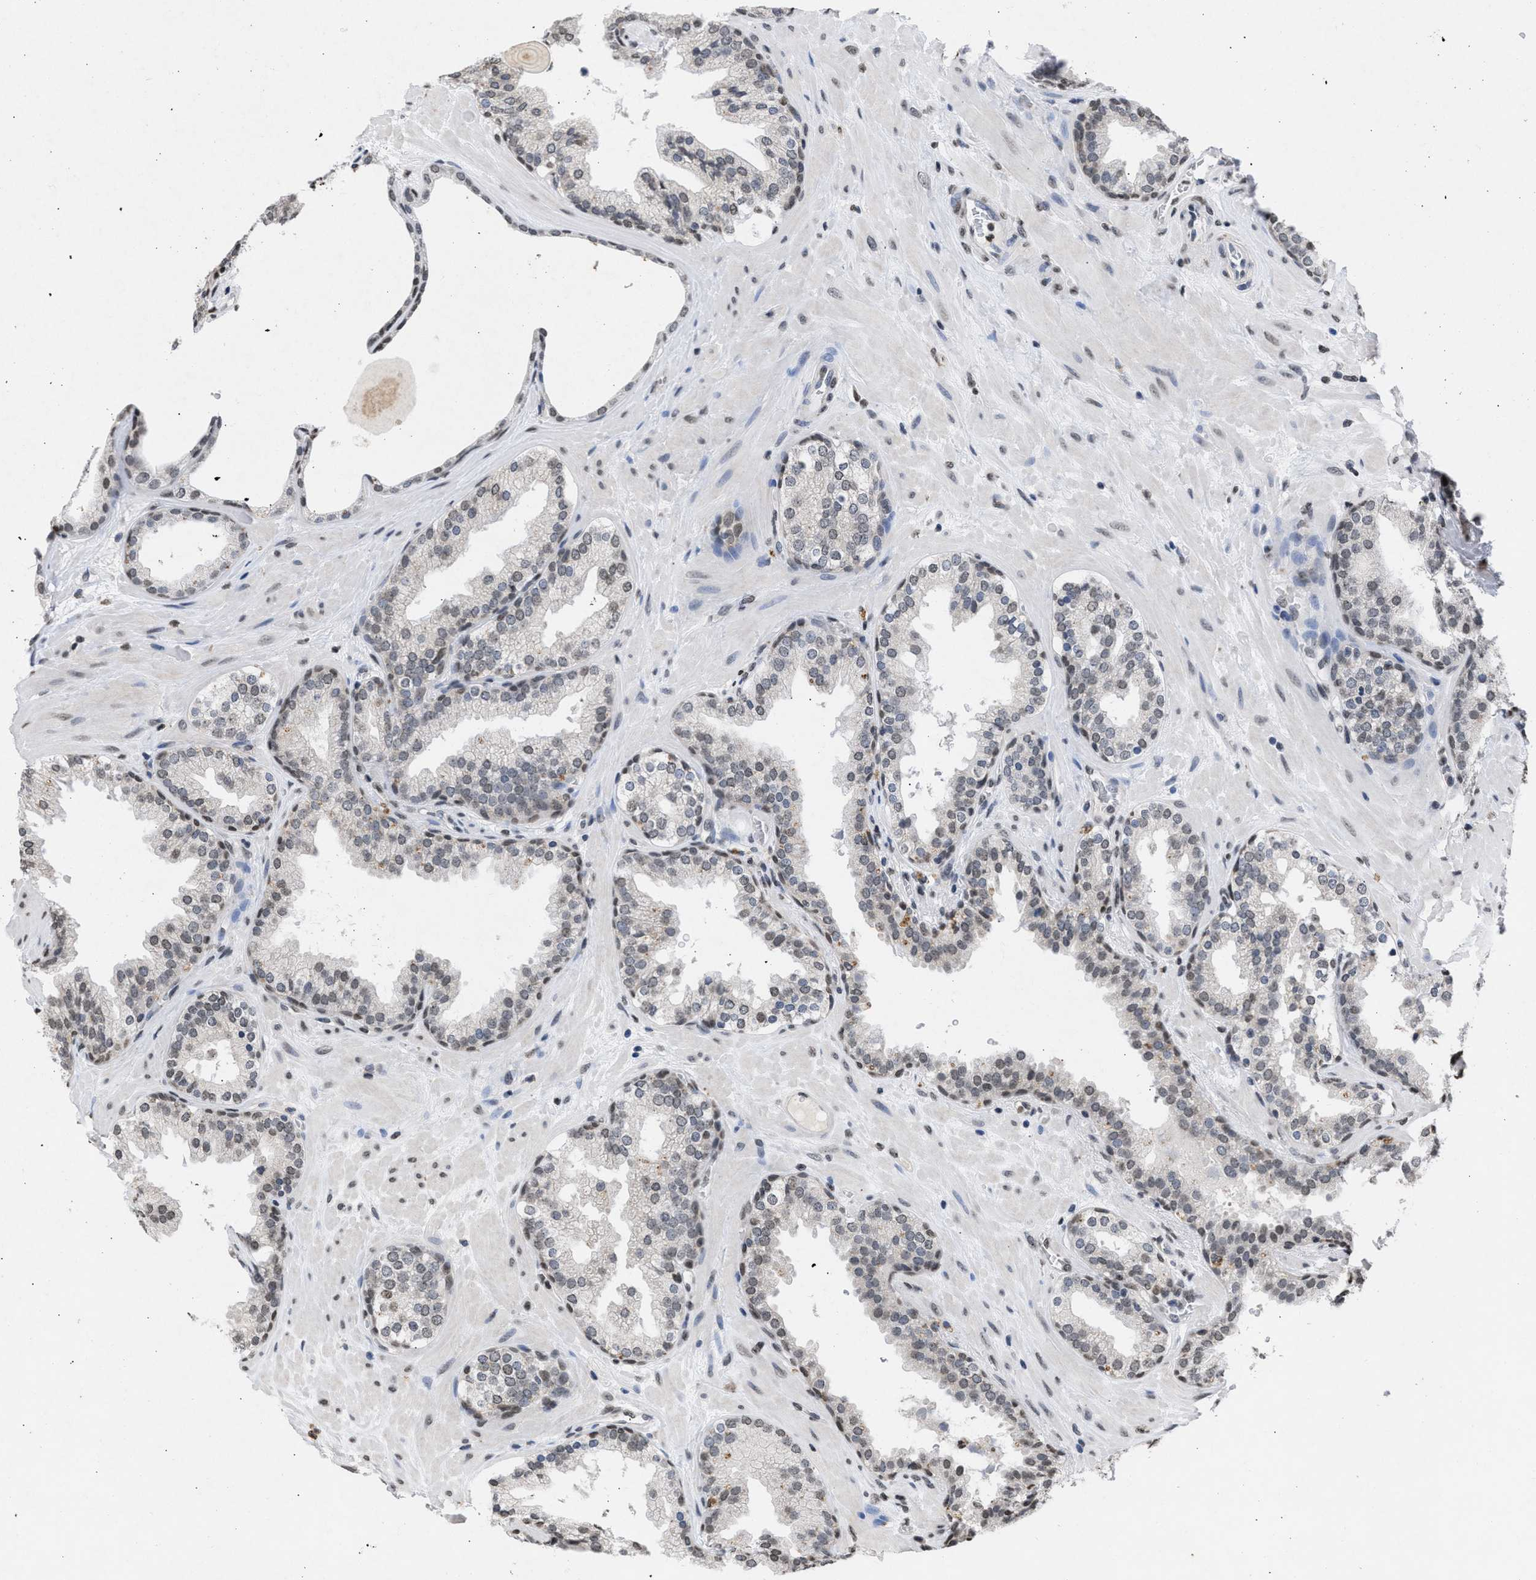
{"staining": {"intensity": "weak", "quantity": "25%-75%", "location": "nuclear"}, "tissue": "prostate", "cell_type": "Glandular cells", "image_type": "normal", "snomed": [{"axis": "morphology", "description": "Normal tissue, NOS"}, {"axis": "topography", "description": "Prostate"}], "caption": "IHC (DAB (3,3'-diaminobenzidine)) staining of unremarkable human prostate exhibits weak nuclear protein expression in about 25%-75% of glandular cells. (DAB (3,3'-diaminobenzidine) IHC, brown staining for protein, blue staining for nuclei).", "gene": "NUP35", "patient": {"sex": "male", "age": 51}}